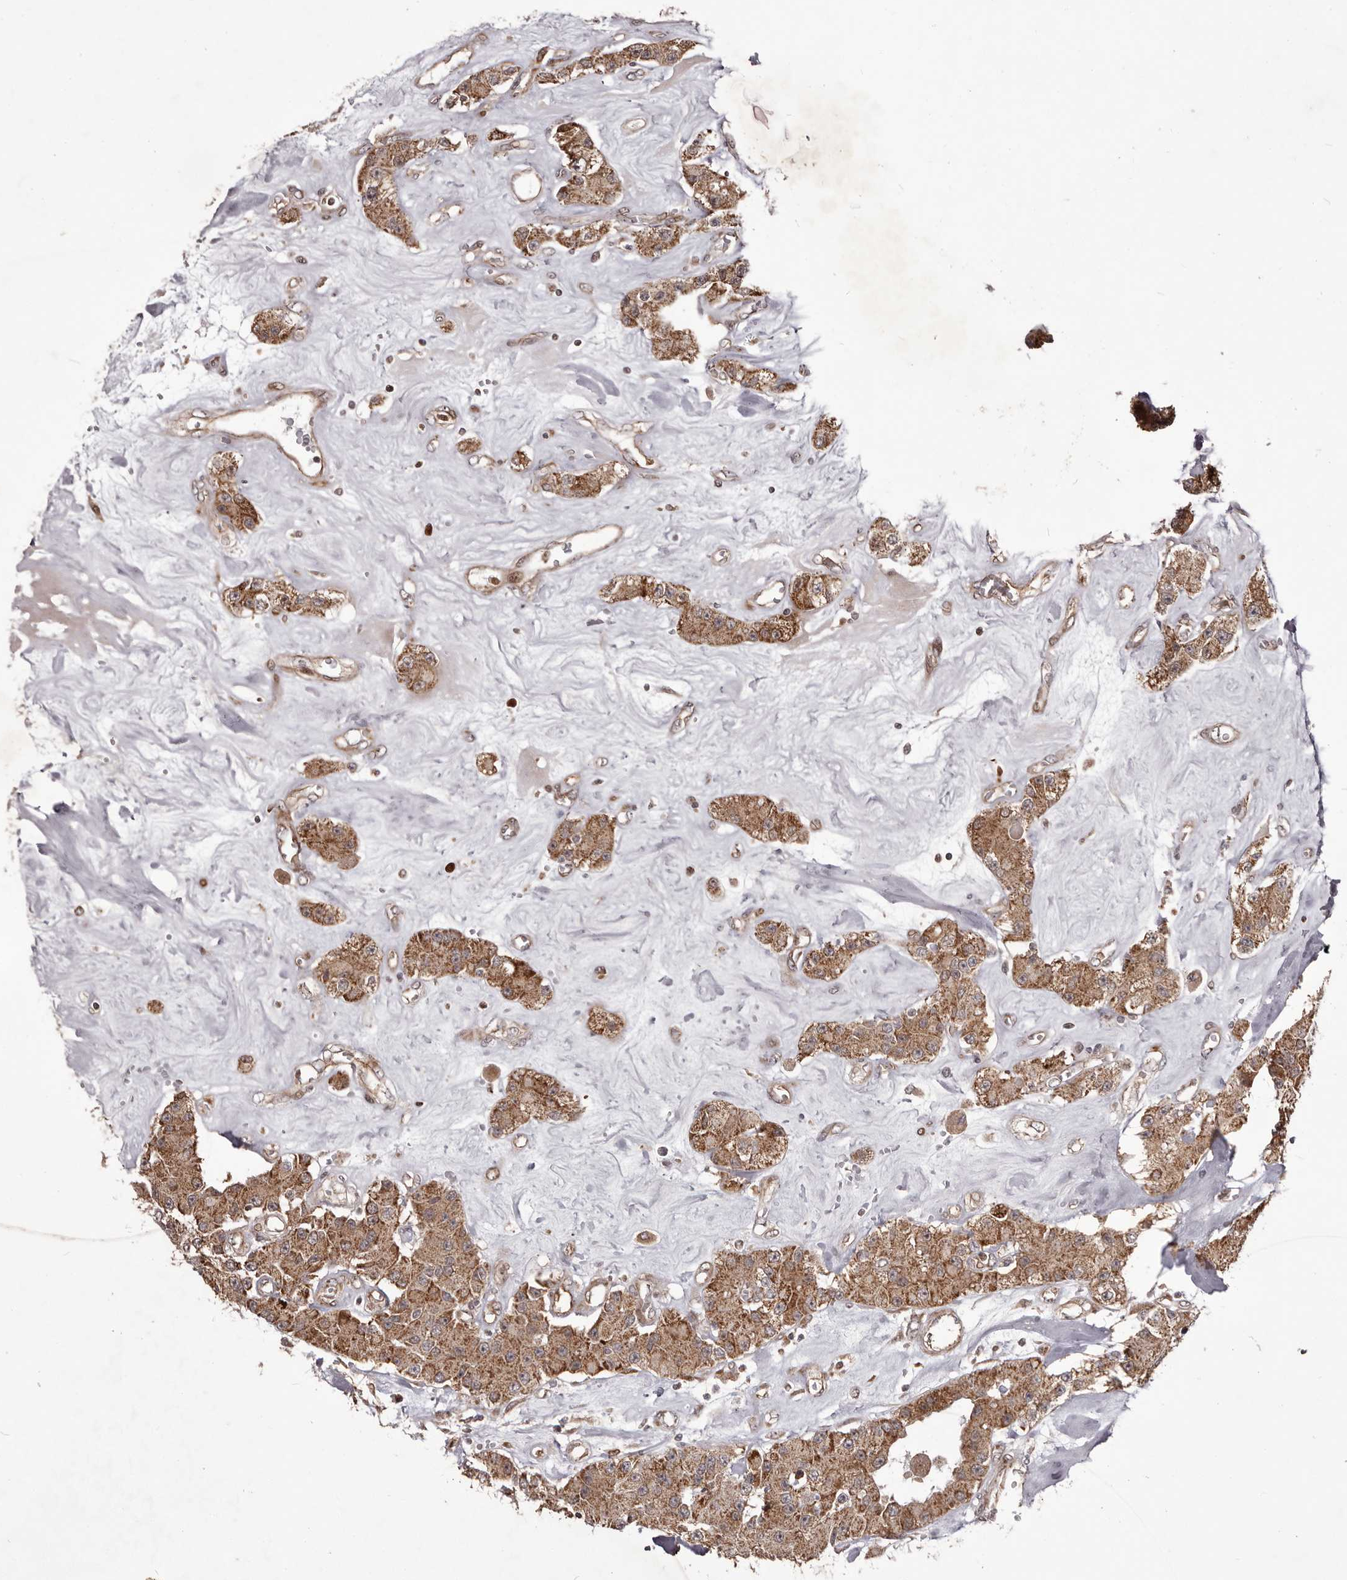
{"staining": {"intensity": "moderate", "quantity": ">75%", "location": "cytoplasmic/membranous"}, "tissue": "carcinoid", "cell_type": "Tumor cells", "image_type": "cancer", "snomed": [{"axis": "morphology", "description": "Carcinoid, malignant, NOS"}, {"axis": "topography", "description": "Pancreas"}], "caption": "Carcinoid (malignant) was stained to show a protein in brown. There is medium levels of moderate cytoplasmic/membranous positivity in approximately >75% of tumor cells.", "gene": "GFOD1", "patient": {"sex": "male", "age": 41}}